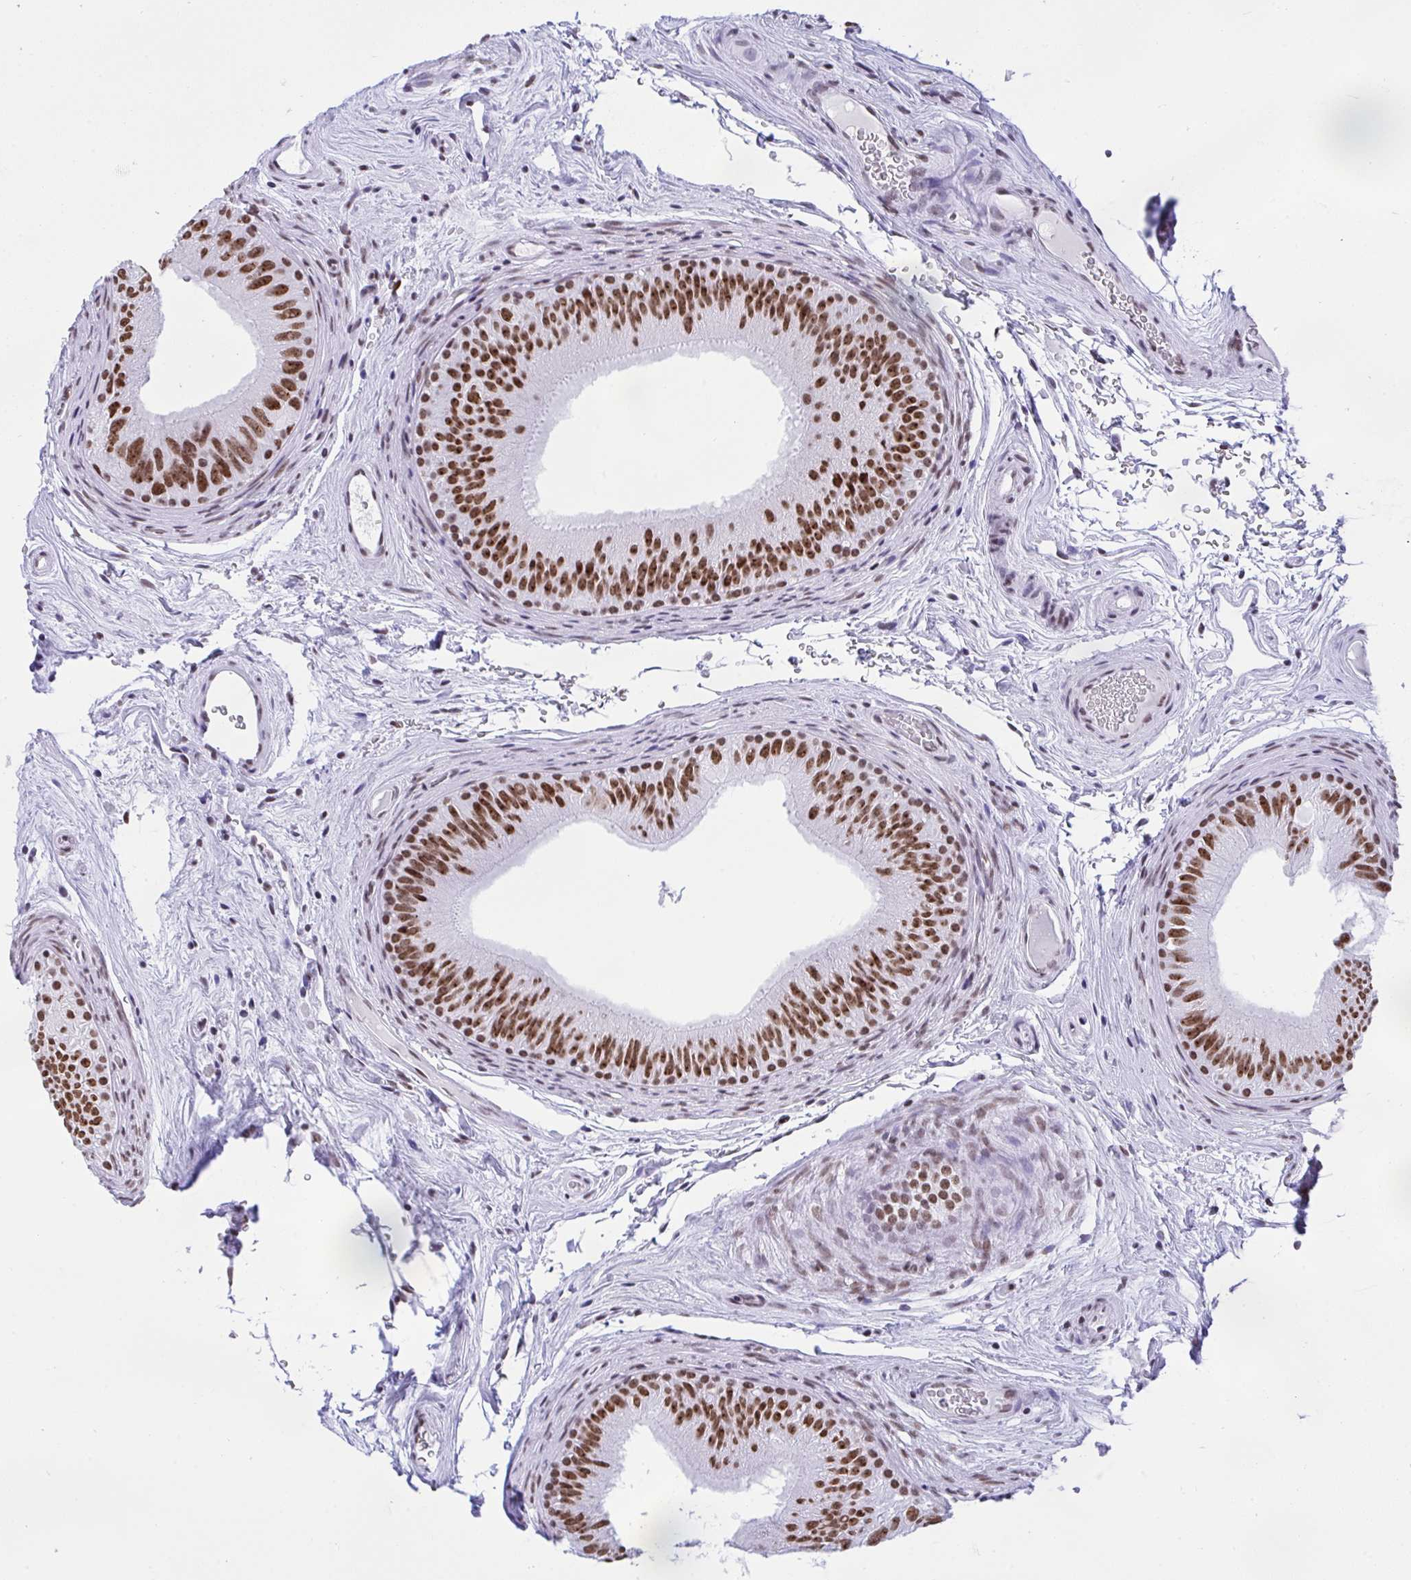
{"staining": {"intensity": "strong", "quantity": ">75%", "location": "nuclear"}, "tissue": "epididymis", "cell_type": "Glandular cells", "image_type": "normal", "snomed": [{"axis": "morphology", "description": "Normal tissue, NOS"}, {"axis": "topography", "description": "Epididymis"}], "caption": "Immunohistochemical staining of unremarkable epididymis demonstrates >75% levels of strong nuclear protein staining in approximately >75% of glandular cells.", "gene": "DDX52", "patient": {"sex": "male", "age": 44}}